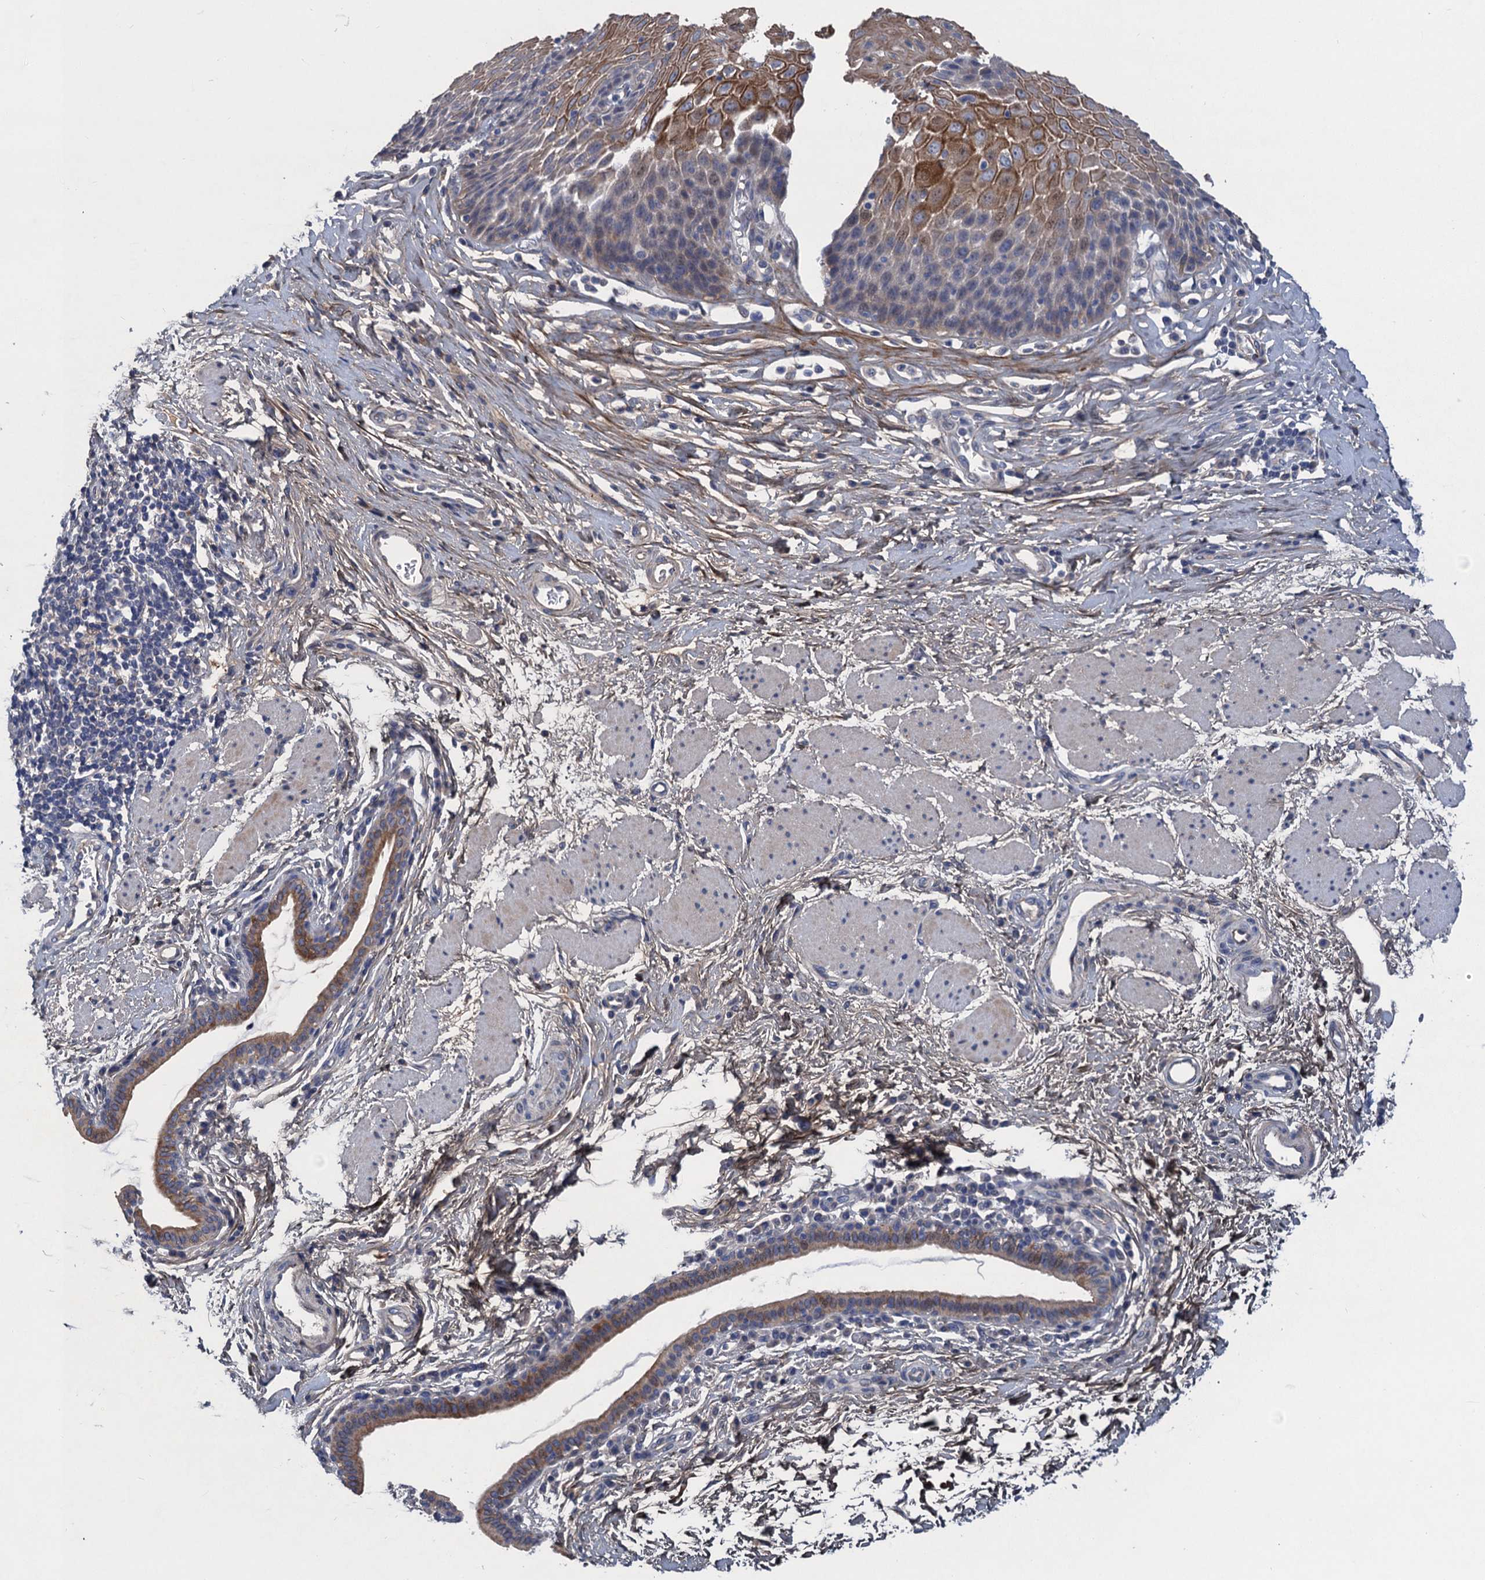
{"staining": {"intensity": "strong", "quantity": "<25%", "location": "cytoplasmic/membranous"}, "tissue": "esophagus", "cell_type": "Squamous epithelial cells", "image_type": "normal", "snomed": [{"axis": "morphology", "description": "Normal tissue, NOS"}, {"axis": "topography", "description": "Esophagus"}], "caption": "Immunohistochemistry (IHC) (DAB) staining of benign human esophagus reveals strong cytoplasmic/membranous protein positivity in approximately <25% of squamous epithelial cells.", "gene": "TRAF7", "patient": {"sex": "female", "age": 61}}